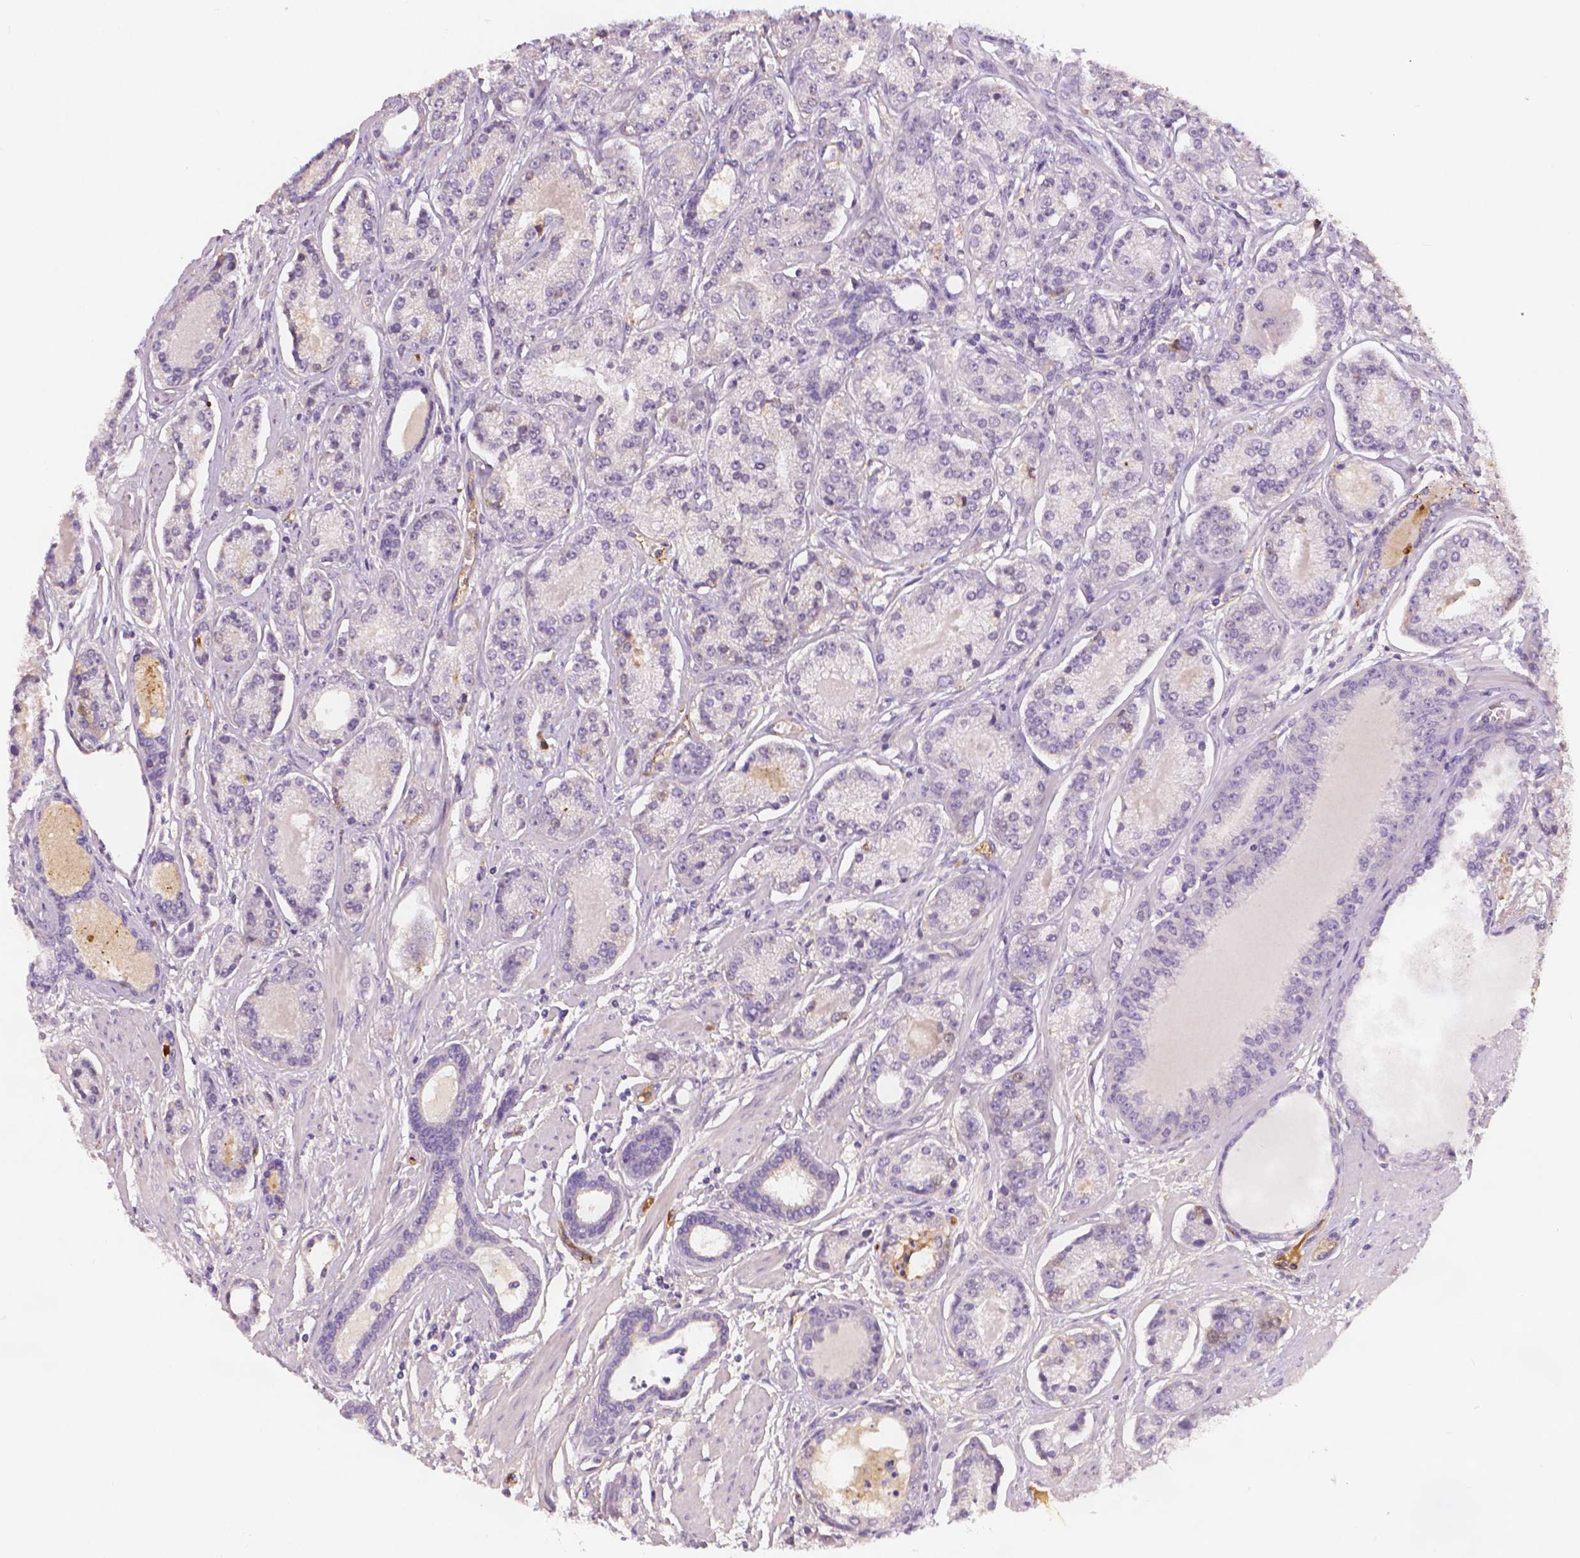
{"staining": {"intensity": "negative", "quantity": "none", "location": "none"}, "tissue": "prostate cancer", "cell_type": "Tumor cells", "image_type": "cancer", "snomed": [{"axis": "morphology", "description": "Adenocarcinoma, NOS"}, {"axis": "topography", "description": "Prostate"}], "caption": "Human prostate cancer (adenocarcinoma) stained for a protein using immunohistochemistry displays no staining in tumor cells.", "gene": "APOA4", "patient": {"sex": "male", "age": 64}}